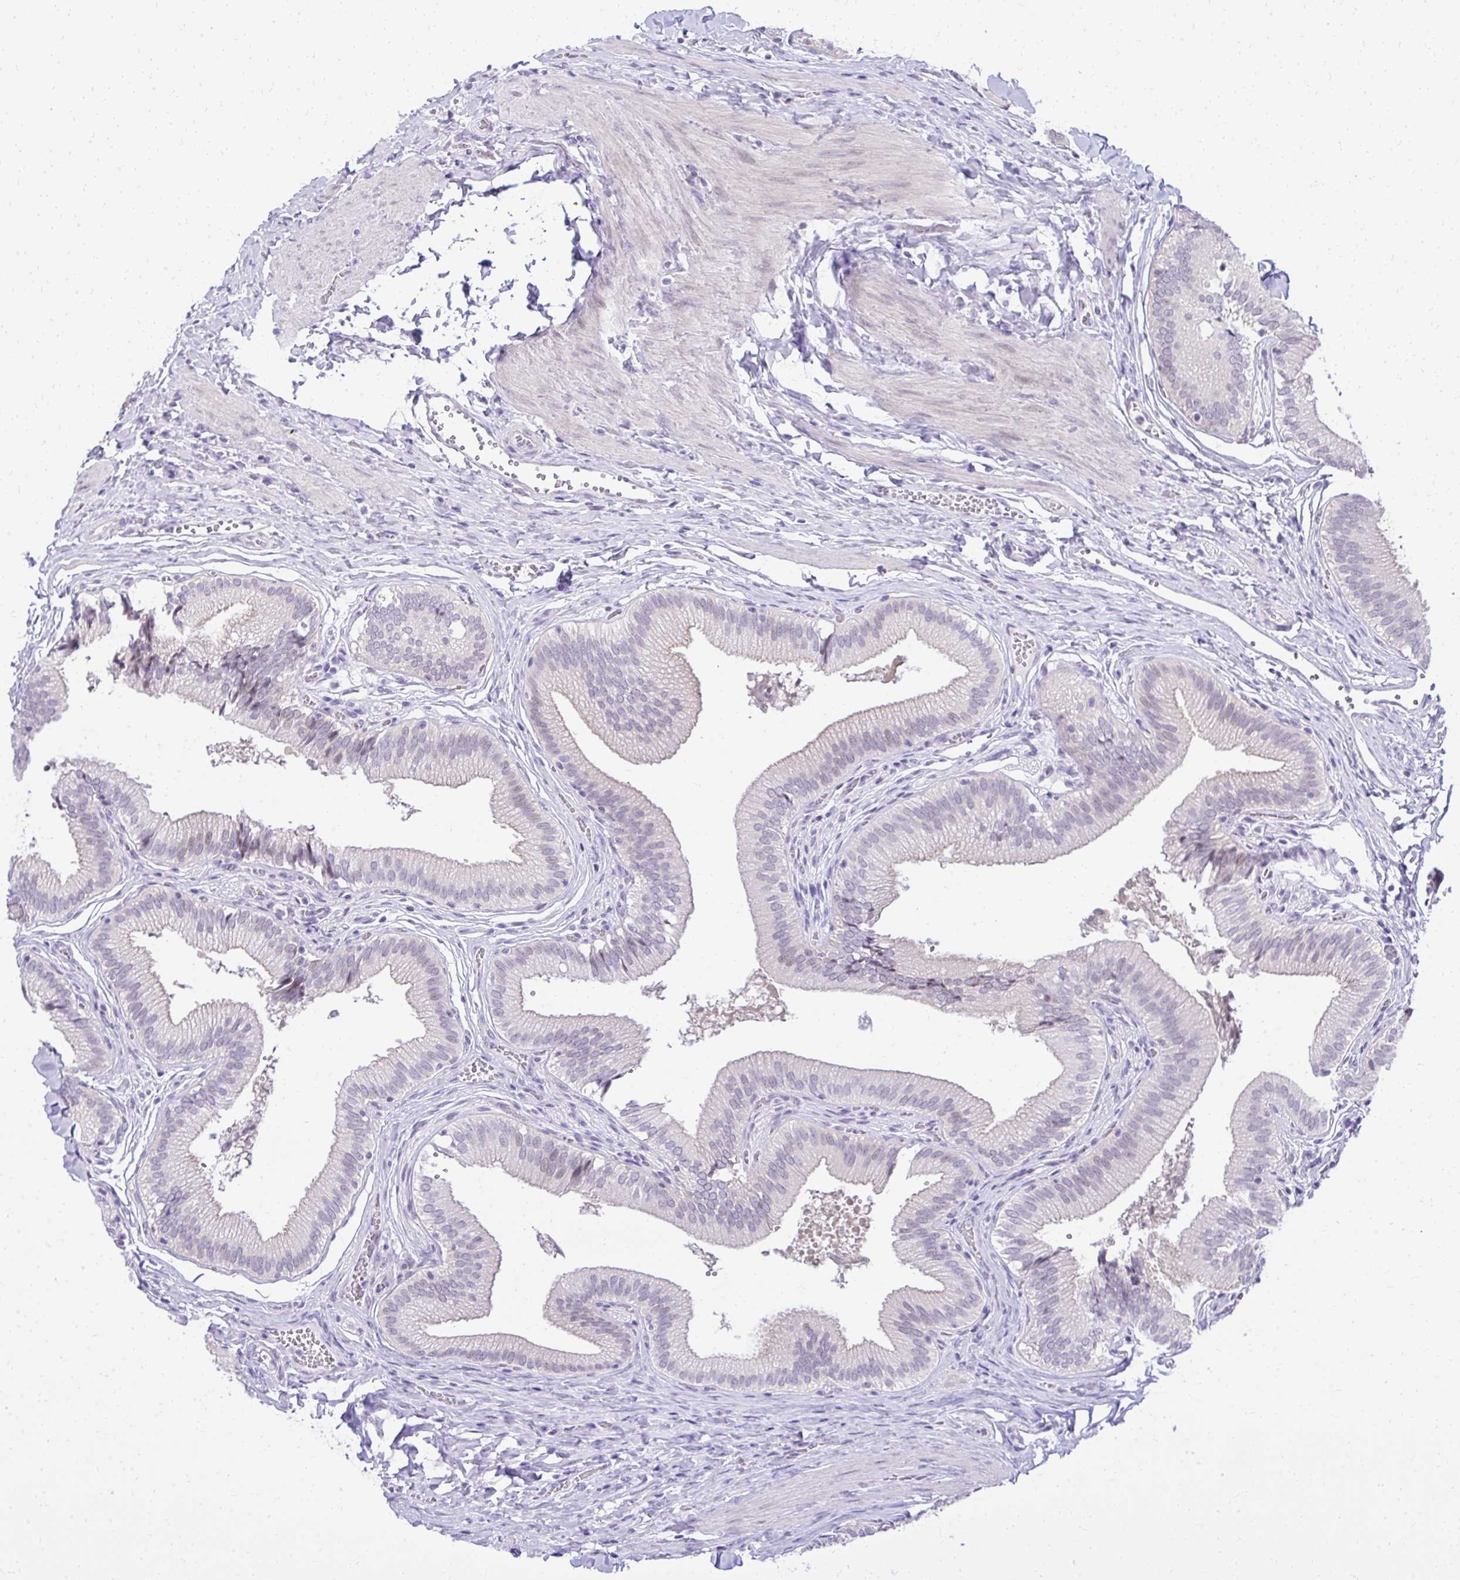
{"staining": {"intensity": "weak", "quantity": "<25%", "location": "cytoplasmic/membranous"}, "tissue": "gallbladder", "cell_type": "Glandular cells", "image_type": "normal", "snomed": [{"axis": "morphology", "description": "Normal tissue, NOS"}, {"axis": "topography", "description": "Gallbladder"}, {"axis": "topography", "description": "Peripheral nerve tissue"}], "caption": "High power microscopy histopathology image of an immunohistochemistry (IHC) histopathology image of benign gallbladder, revealing no significant expression in glandular cells. (Brightfield microscopy of DAB (3,3'-diaminobenzidine) IHC at high magnification).", "gene": "EID3", "patient": {"sex": "male", "age": 17}}